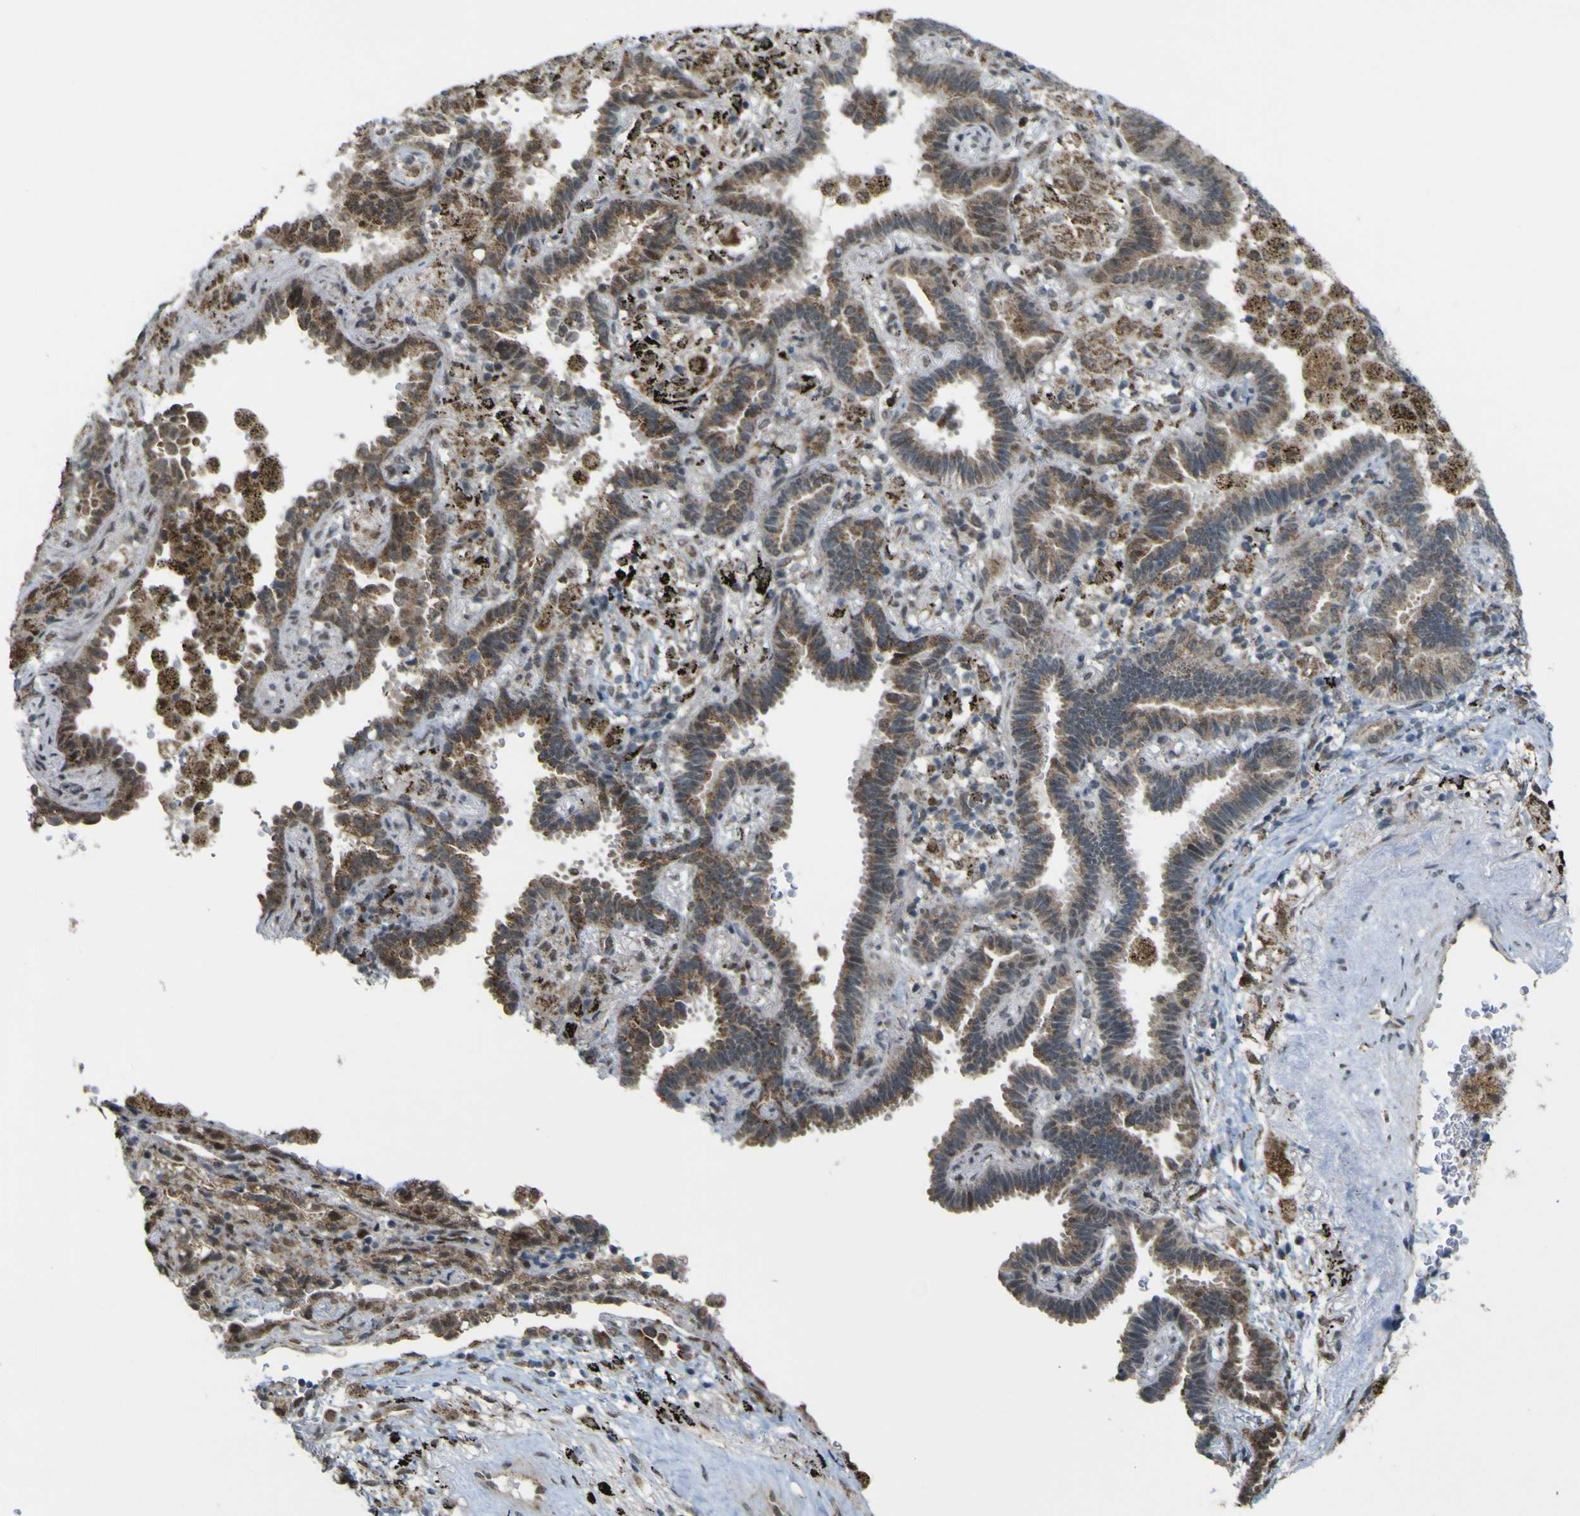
{"staining": {"intensity": "moderate", "quantity": ">75%", "location": "cytoplasmic/membranous"}, "tissue": "lung cancer", "cell_type": "Tumor cells", "image_type": "cancer", "snomed": [{"axis": "morphology", "description": "Normal tissue, NOS"}, {"axis": "morphology", "description": "Adenocarcinoma, NOS"}, {"axis": "topography", "description": "Lung"}], "caption": "Protein positivity by immunohistochemistry (IHC) exhibits moderate cytoplasmic/membranous expression in approximately >75% of tumor cells in lung adenocarcinoma. Ihc stains the protein of interest in brown and the nuclei are stained blue.", "gene": "ACBD5", "patient": {"sex": "male", "age": 59}}